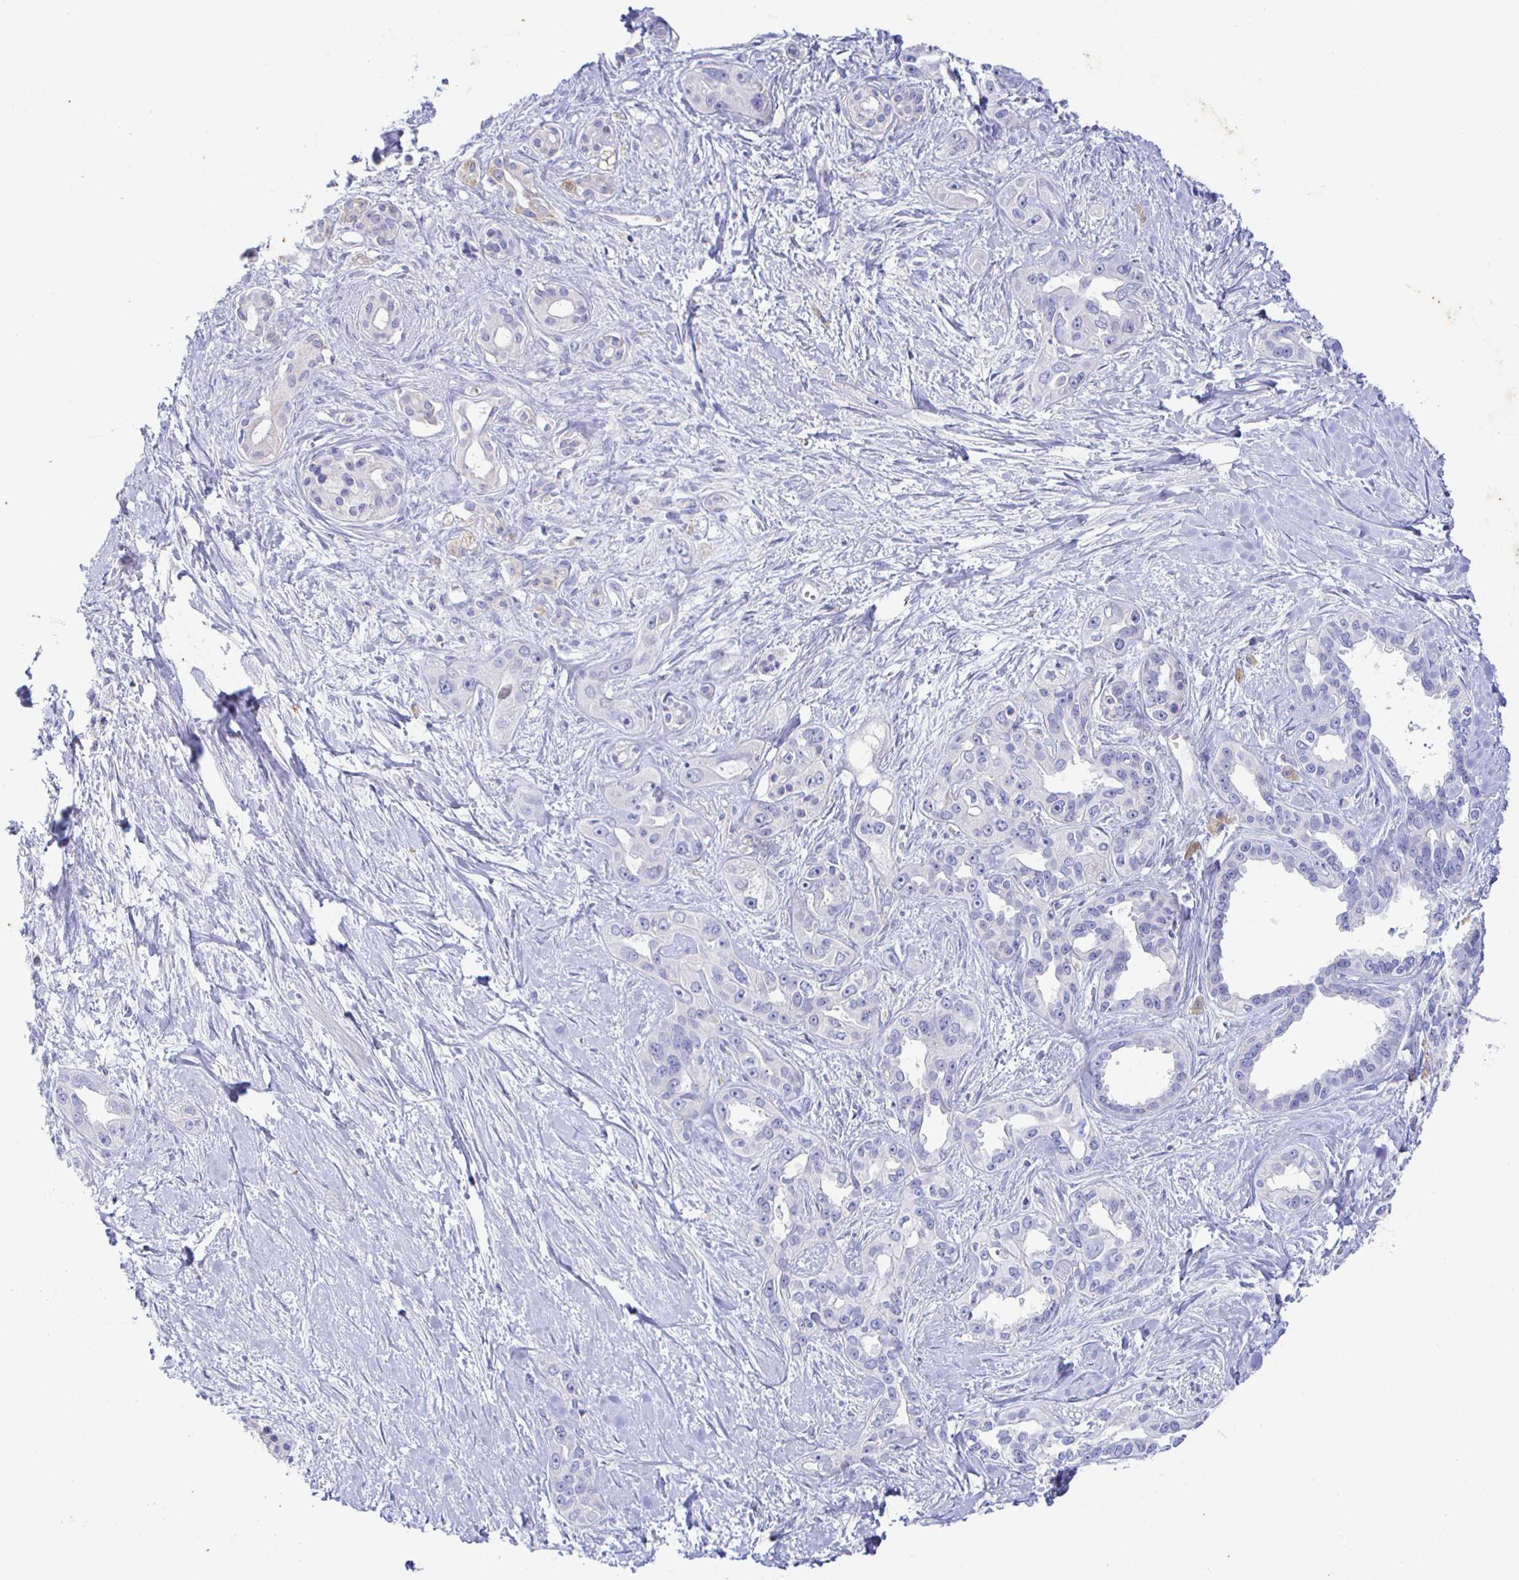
{"staining": {"intensity": "negative", "quantity": "none", "location": "none"}, "tissue": "pancreatic cancer", "cell_type": "Tumor cells", "image_type": "cancer", "snomed": [{"axis": "morphology", "description": "Adenocarcinoma, NOS"}, {"axis": "topography", "description": "Pancreas"}], "caption": "Tumor cells are negative for protein expression in human pancreatic cancer.", "gene": "SYNGR4", "patient": {"sex": "female", "age": 50}}